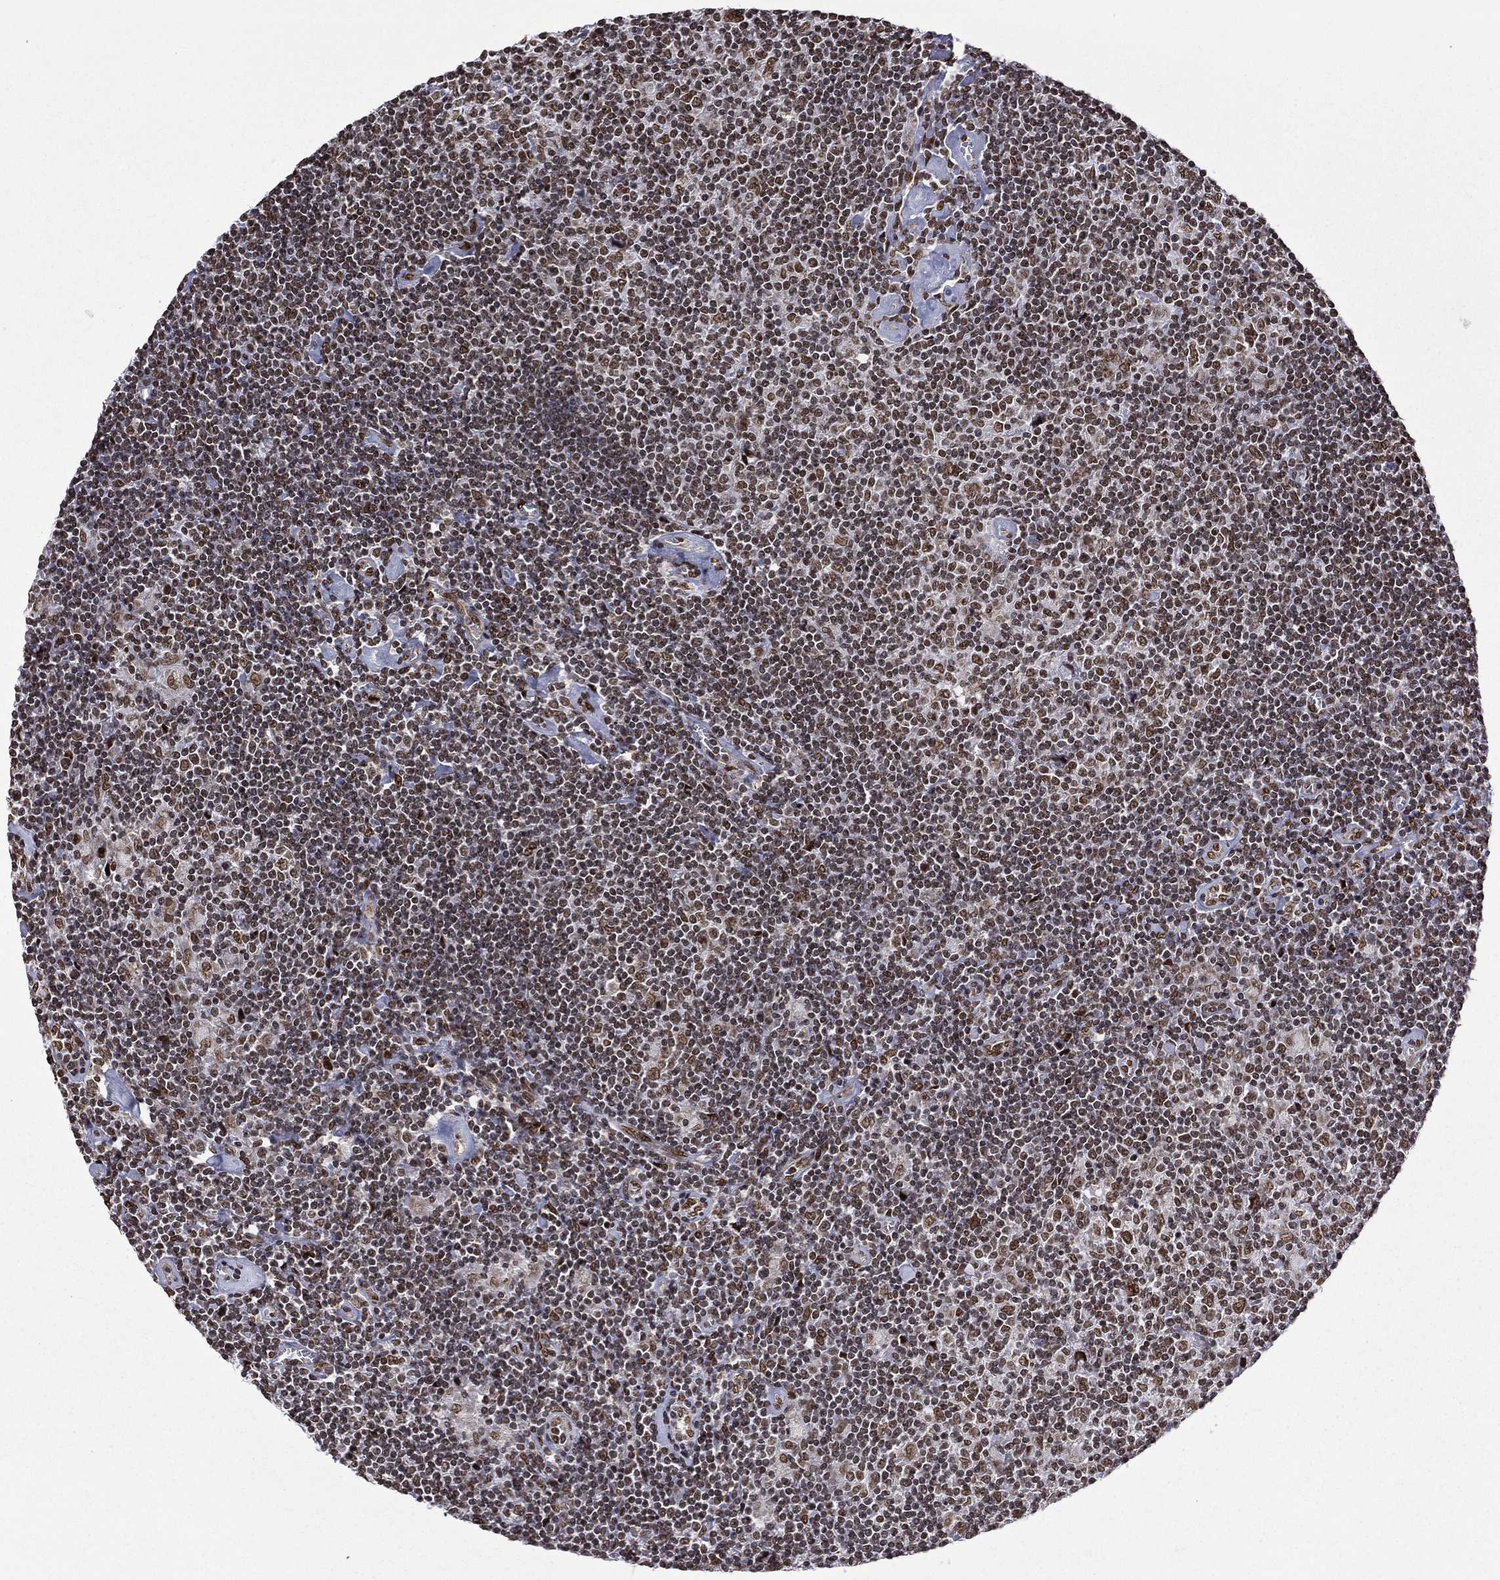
{"staining": {"intensity": "moderate", "quantity": ">75%", "location": "nuclear"}, "tissue": "lymphoma", "cell_type": "Tumor cells", "image_type": "cancer", "snomed": [{"axis": "morphology", "description": "Hodgkin's disease, NOS"}, {"axis": "topography", "description": "Lymph node"}], "caption": "Lymphoma stained with a protein marker shows moderate staining in tumor cells.", "gene": "C5orf24", "patient": {"sex": "male", "age": 40}}